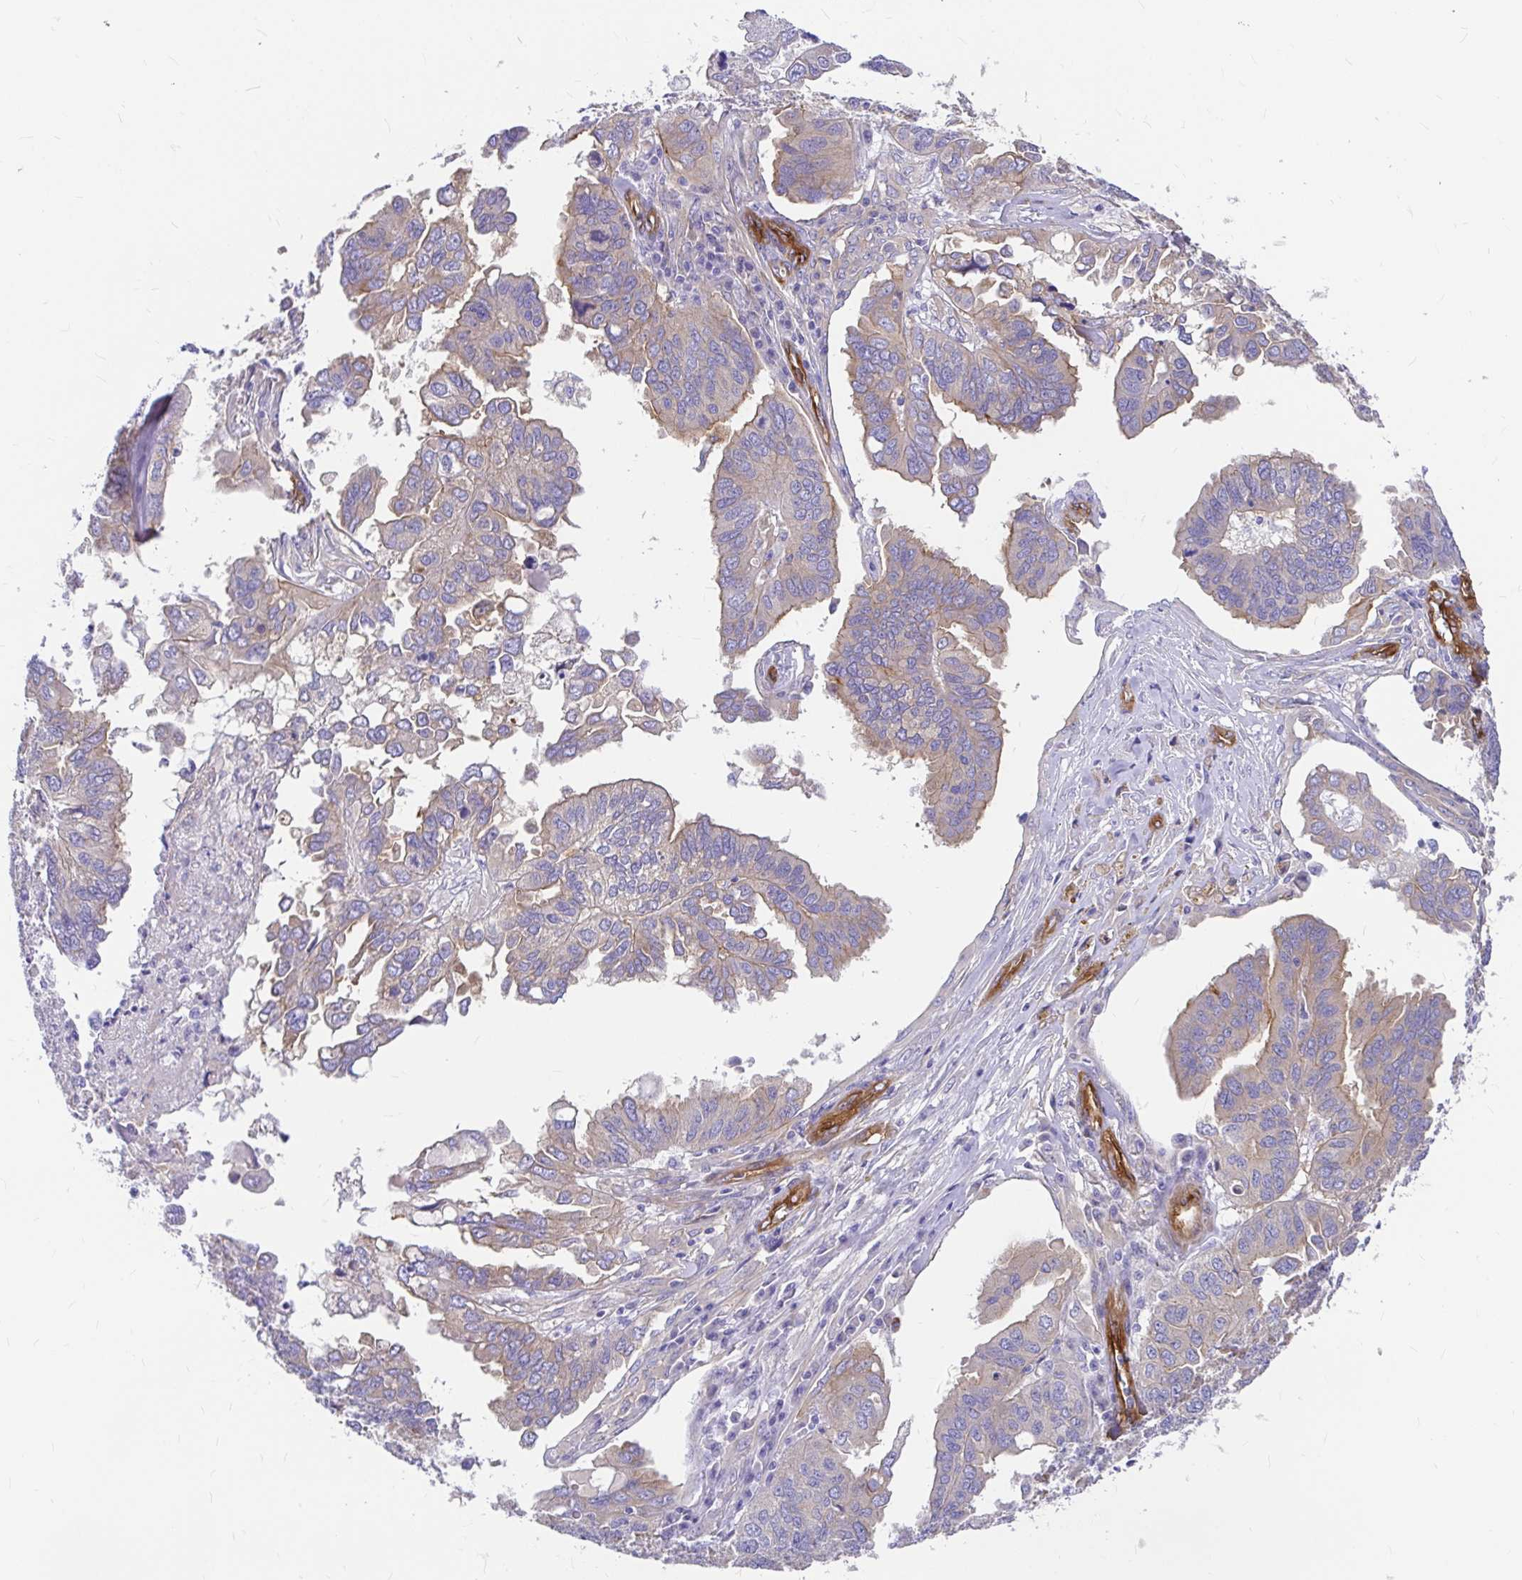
{"staining": {"intensity": "weak", "quantity": "25%-75%", "location": "cytoplasmic/membranous"}, "tissue": "ovarian cancer", "cell_type": "Tumor cells", "image_type": "cancer", "snomed": [{"axis": "morphology", "description": "Cystadenocarcinoma, serous, NOS"}, {"axis": "topography", "description": "Ovary"}], "caption": "Tumor cells display low levels of weak cytoplasmic/membranous staining in approximately 25%-75% of cells in ovarian serous cystadenocarcinoma. Immunohistochemistry (ihc) stains the protein in brown and the nuclei are stained blue.", "gene": "MYO1B", "patient": {"sex": "female", "age": 79}}